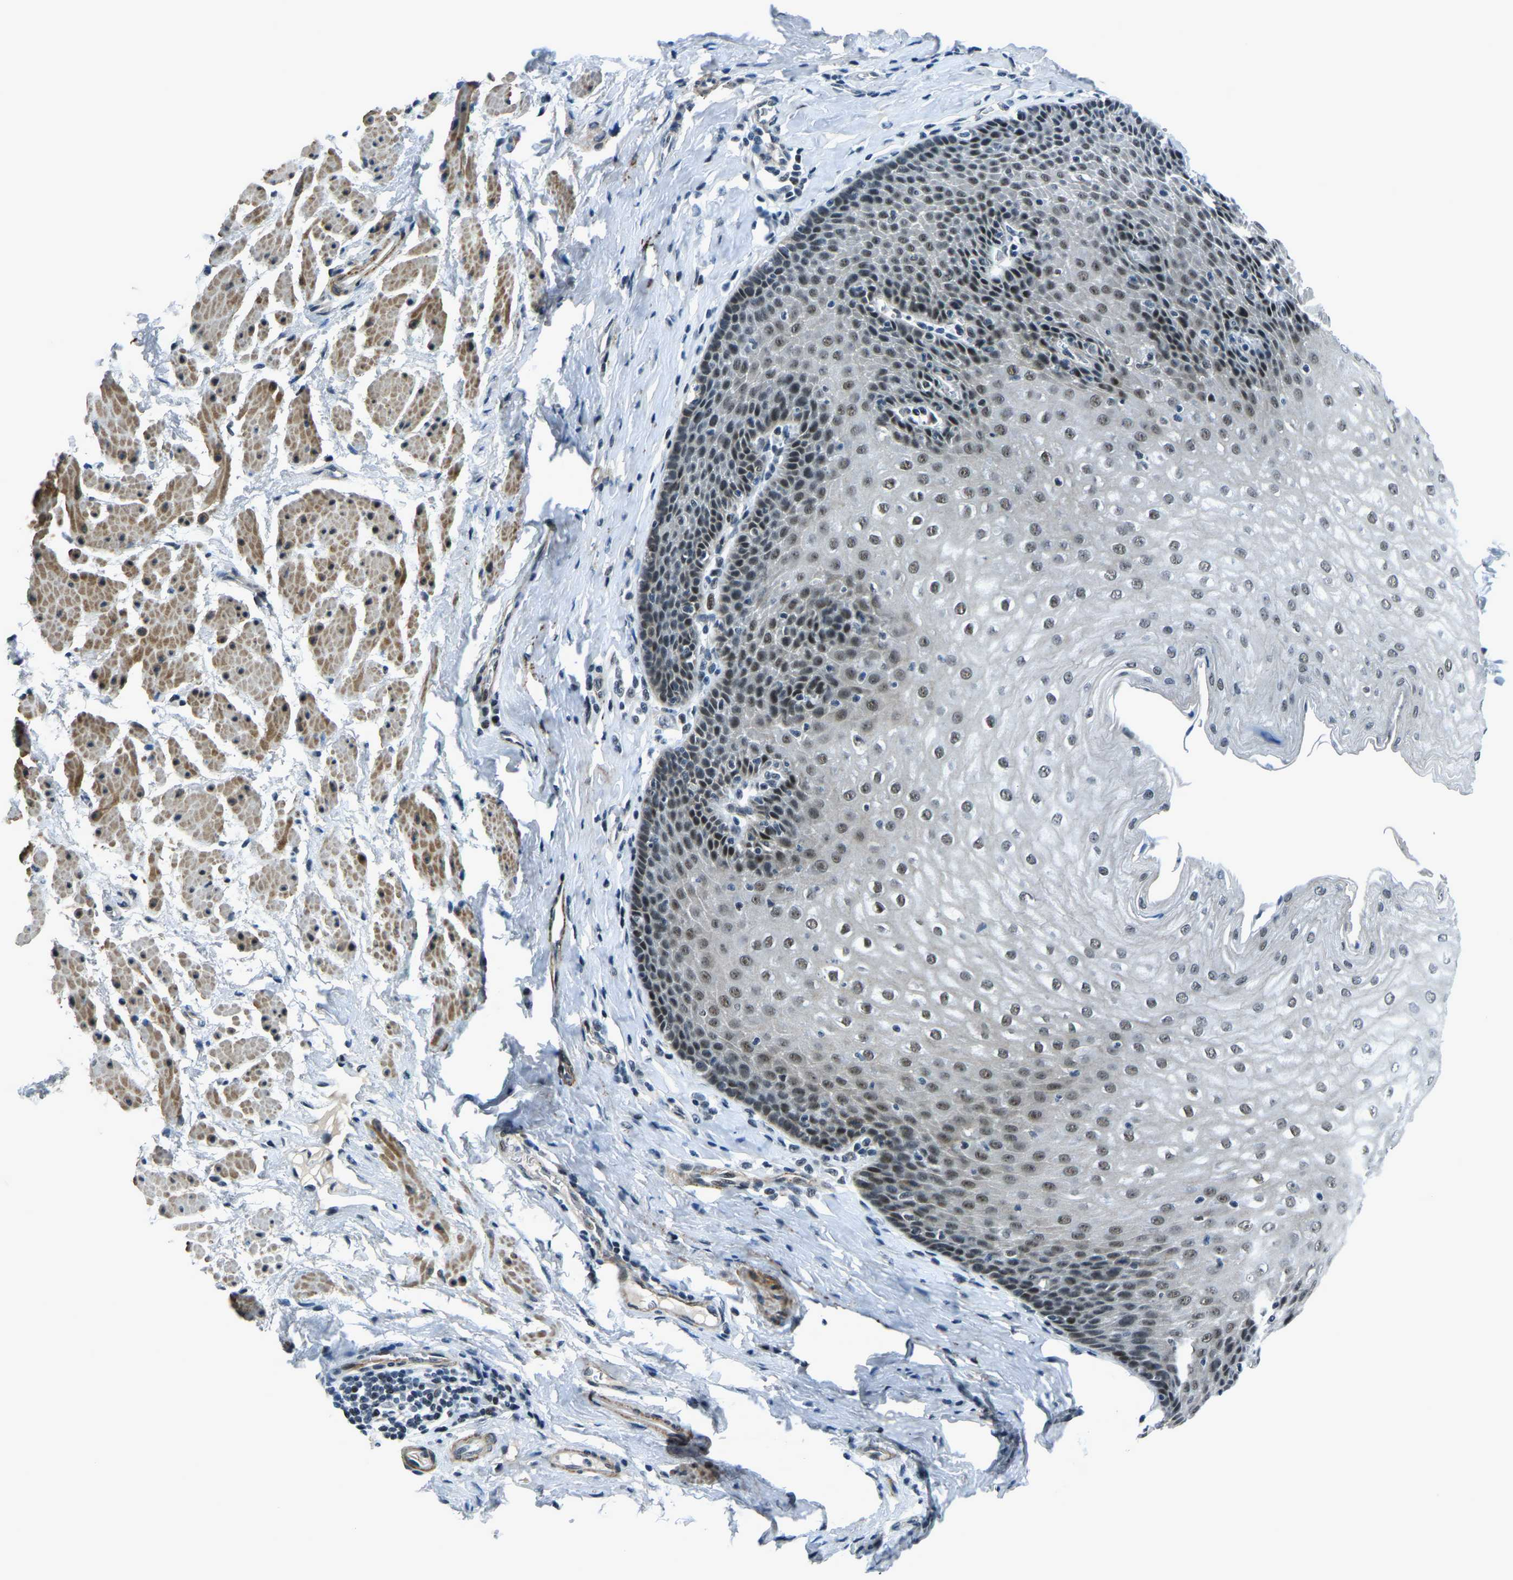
{"staining": {"intensity": "moderate", "quantity": ">75%", "location": "nuclear"}, "tissue": "esophagus", "cell_type": "Squamous epithelial cells", "image_type": "normal", "snomed": [{"axis": "morphology", "description": "Normal tissue, NOS"}, {"axis": "topography", "description": "Esophagus"}], "caption": "Moderate nuclear staining is appreciated in about >75% of squamous epithelial cells in benign esophagus. Nuclei are stained in blue.", "gene": "PRCC", "patient": {"sex": "female", "age": 61}}